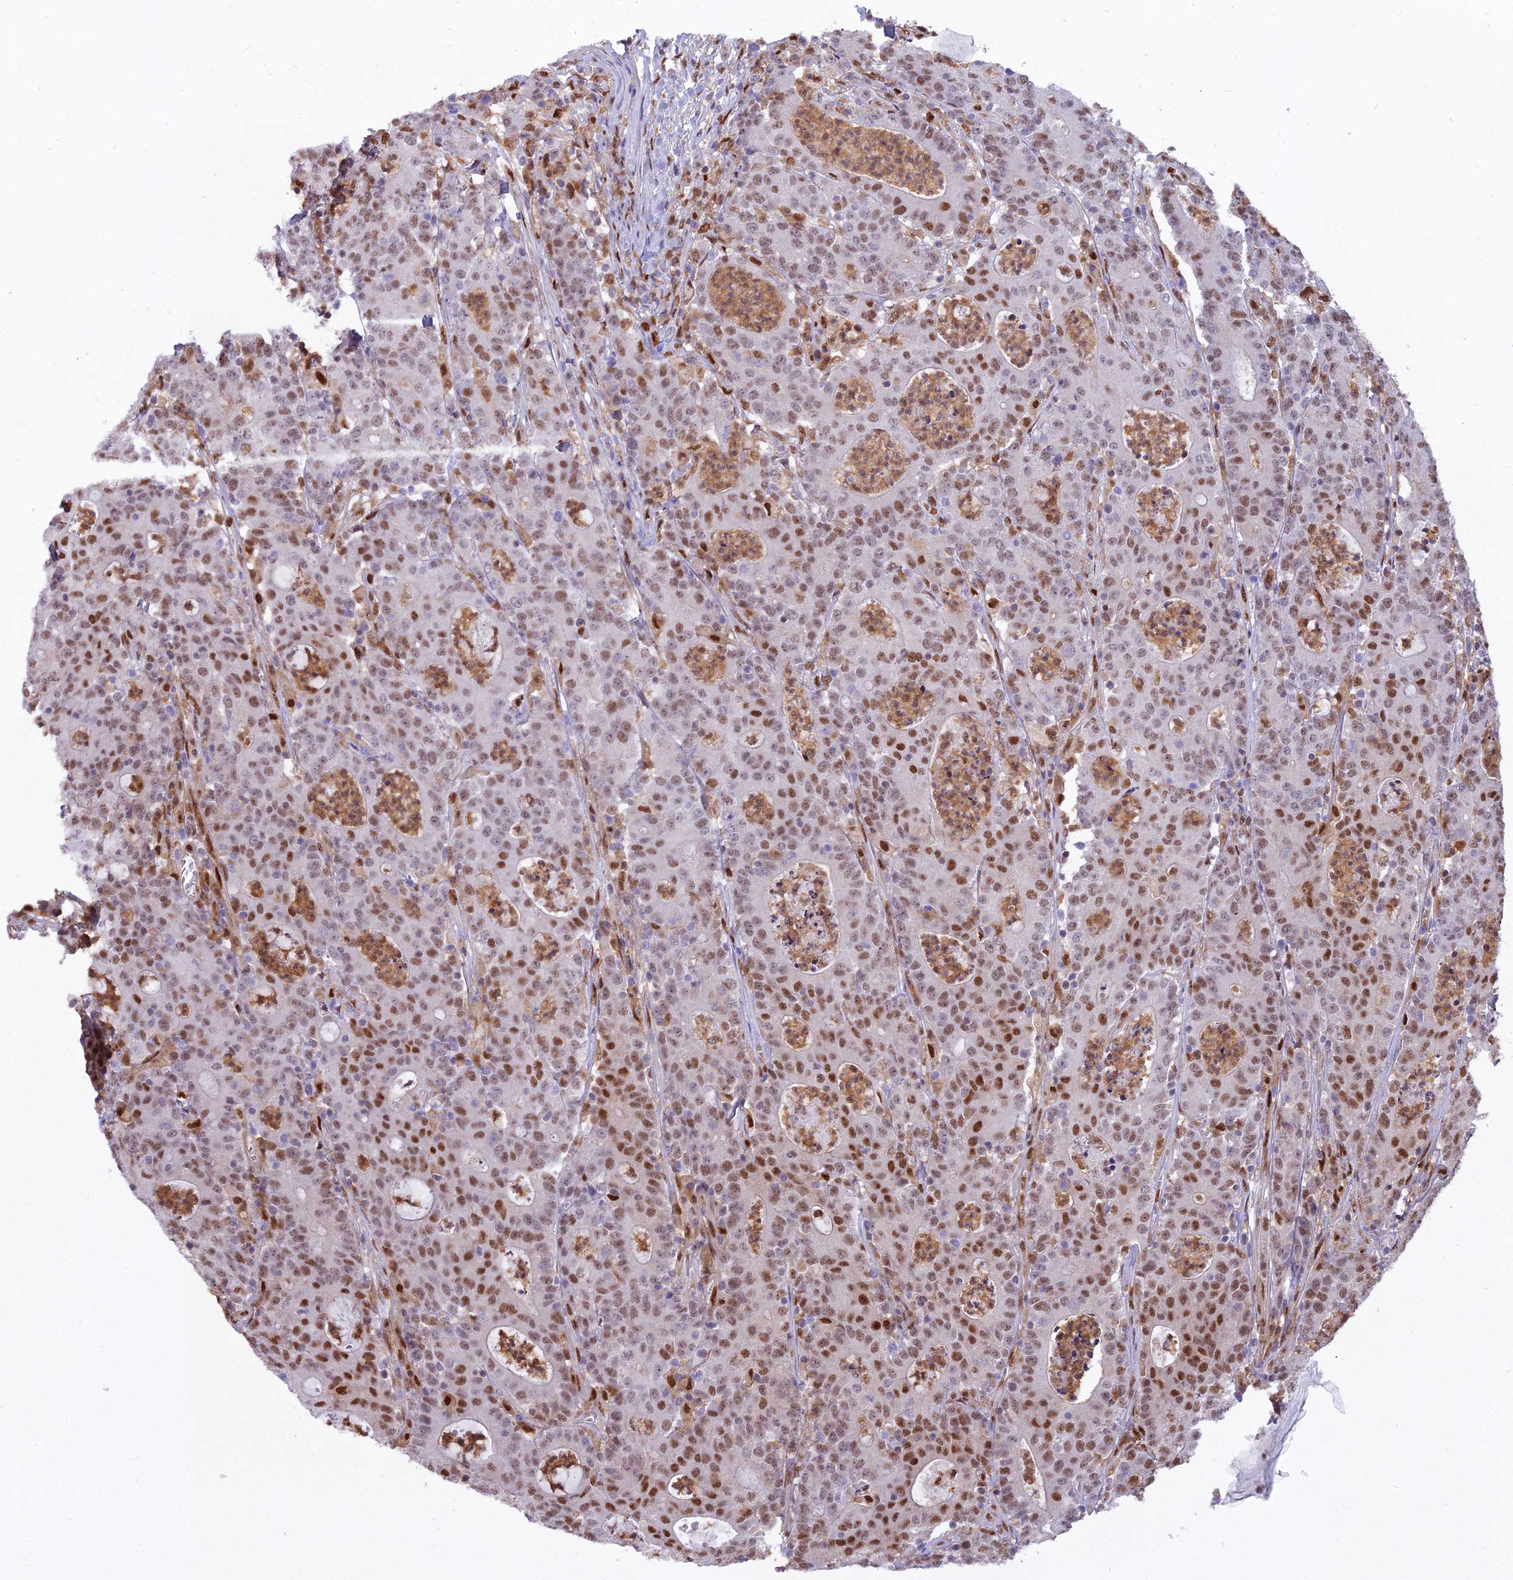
{"staining": {"intensity": "moderate", "quantity": ">75%", "location": "nuclear"}, "tissue": "colorectal cancer", "cell_type": "Tumor cells", "image_type": "cancer", "snomed": [{"axis": "morphology", "description": "Adenocarcinoma, NOS"}, {"axis": "topography", "description": "Colon"}], "caption": "This is an image of immunohistochemistry staining of adenocarcinoma (colorectal), which shows moderate positivity in the nuclear of tumor cells.", "gene": "NPEPL1", "patient": {"sex": "male", "age": 83}}